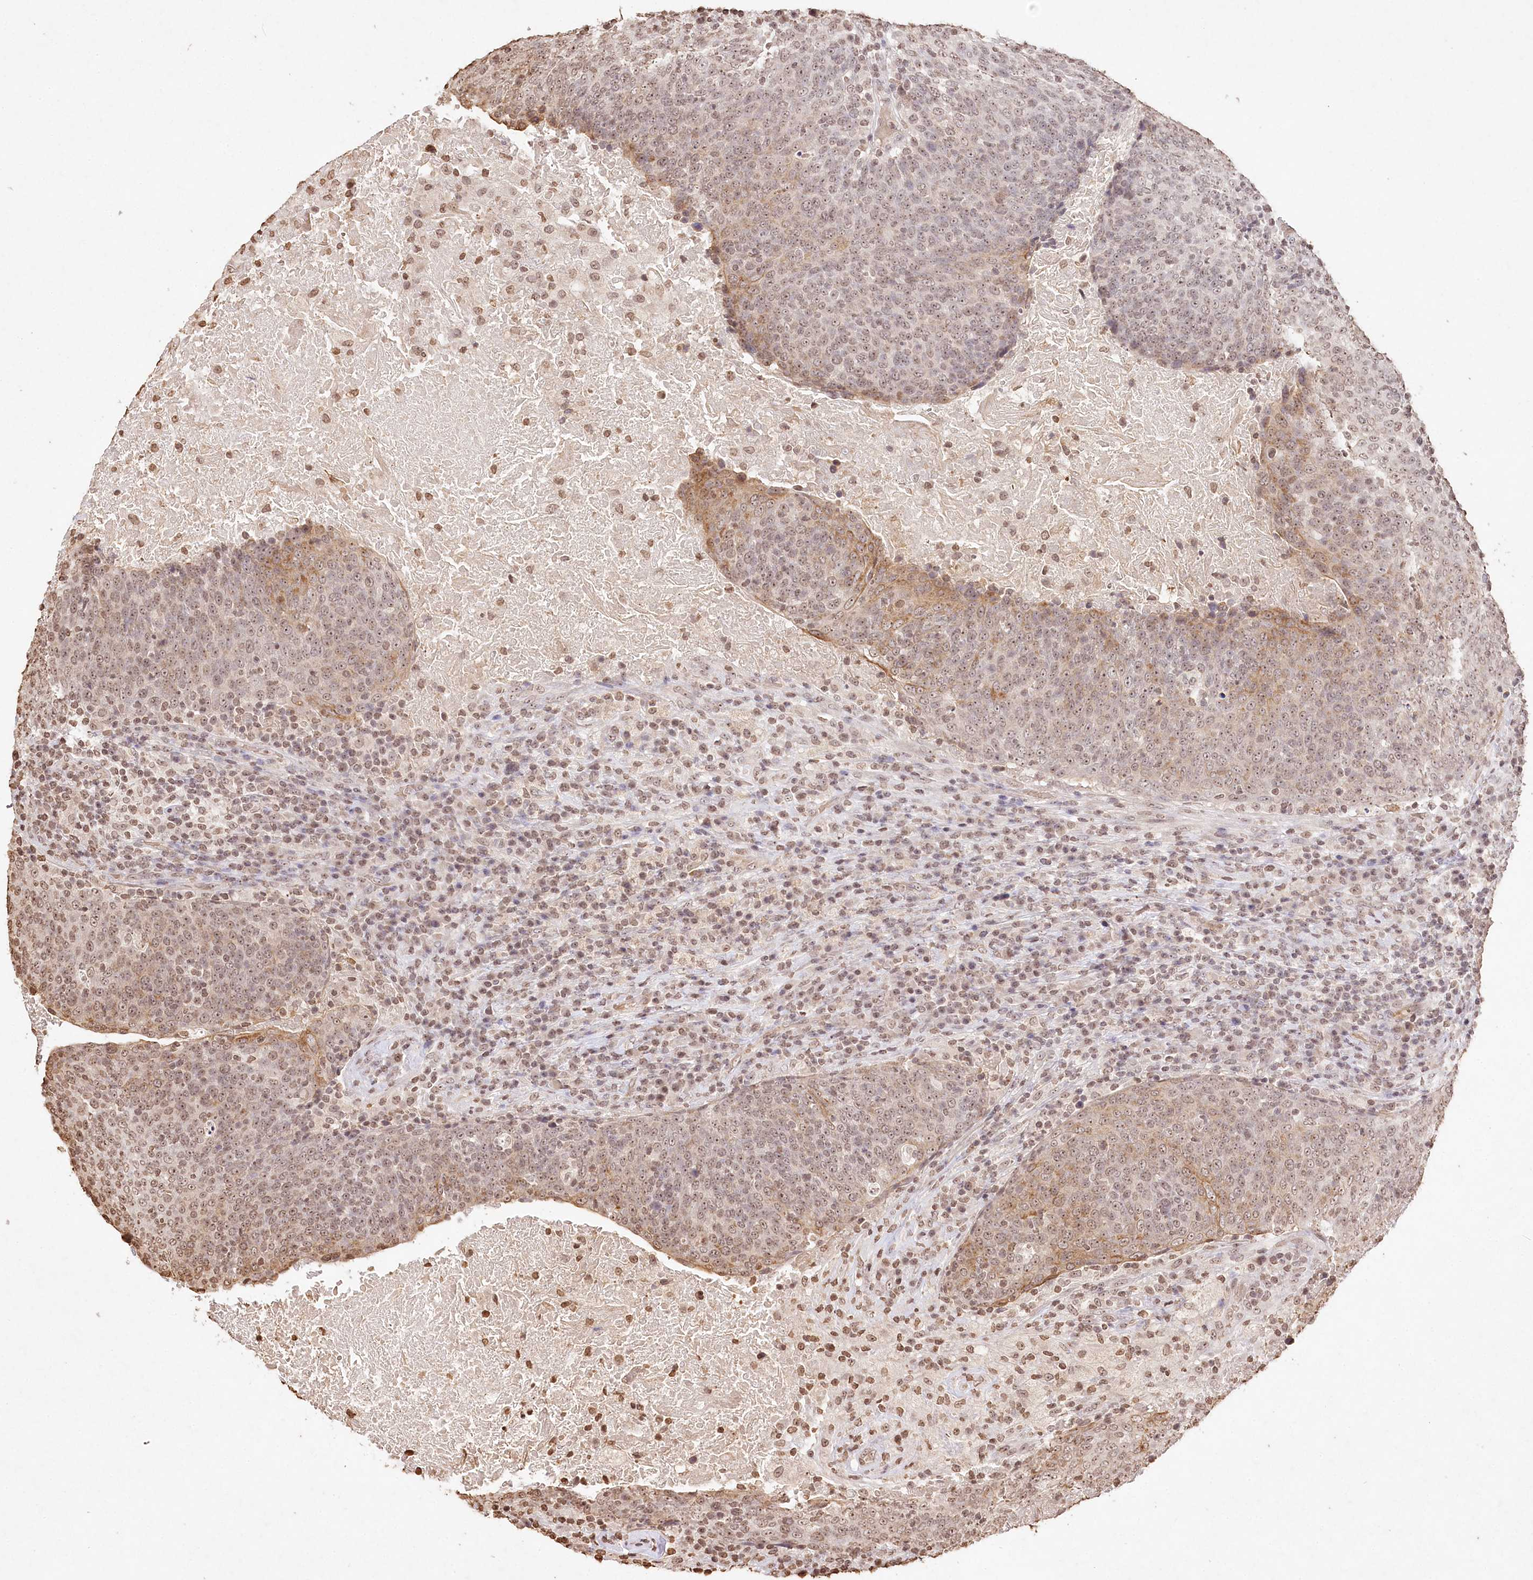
{"staining": {"intensity": "moderate", "quantity": "25%-75%", "location": "cytoplasmic/membranous,nuclear"}, "tissue": "head and neck cancer", "cell_type": "Tumor cells", "image_type": "cancer", "snomed": [{"axis": "morphology", "description": "Squamous cell carcinoma, NOS"}, {"axis": "morphology", "description": "Squamous cell carcinoma, metastatic, NOS"}, {"axis": "topography", "description": "Lymph node"}, {"axis": "topography", "description": "Head-Neck"}], "caption": "Moderate cytoplasmic/membranous and nuclear positivity for a protein is present in about 25%-75% of tumor cells of head and neck cancer (metastatic squamous cell carcinoma) using immunohistochemistry (IHC).", "gene": "DMXL1", "patient": {"sex": "male", "age": 62}}